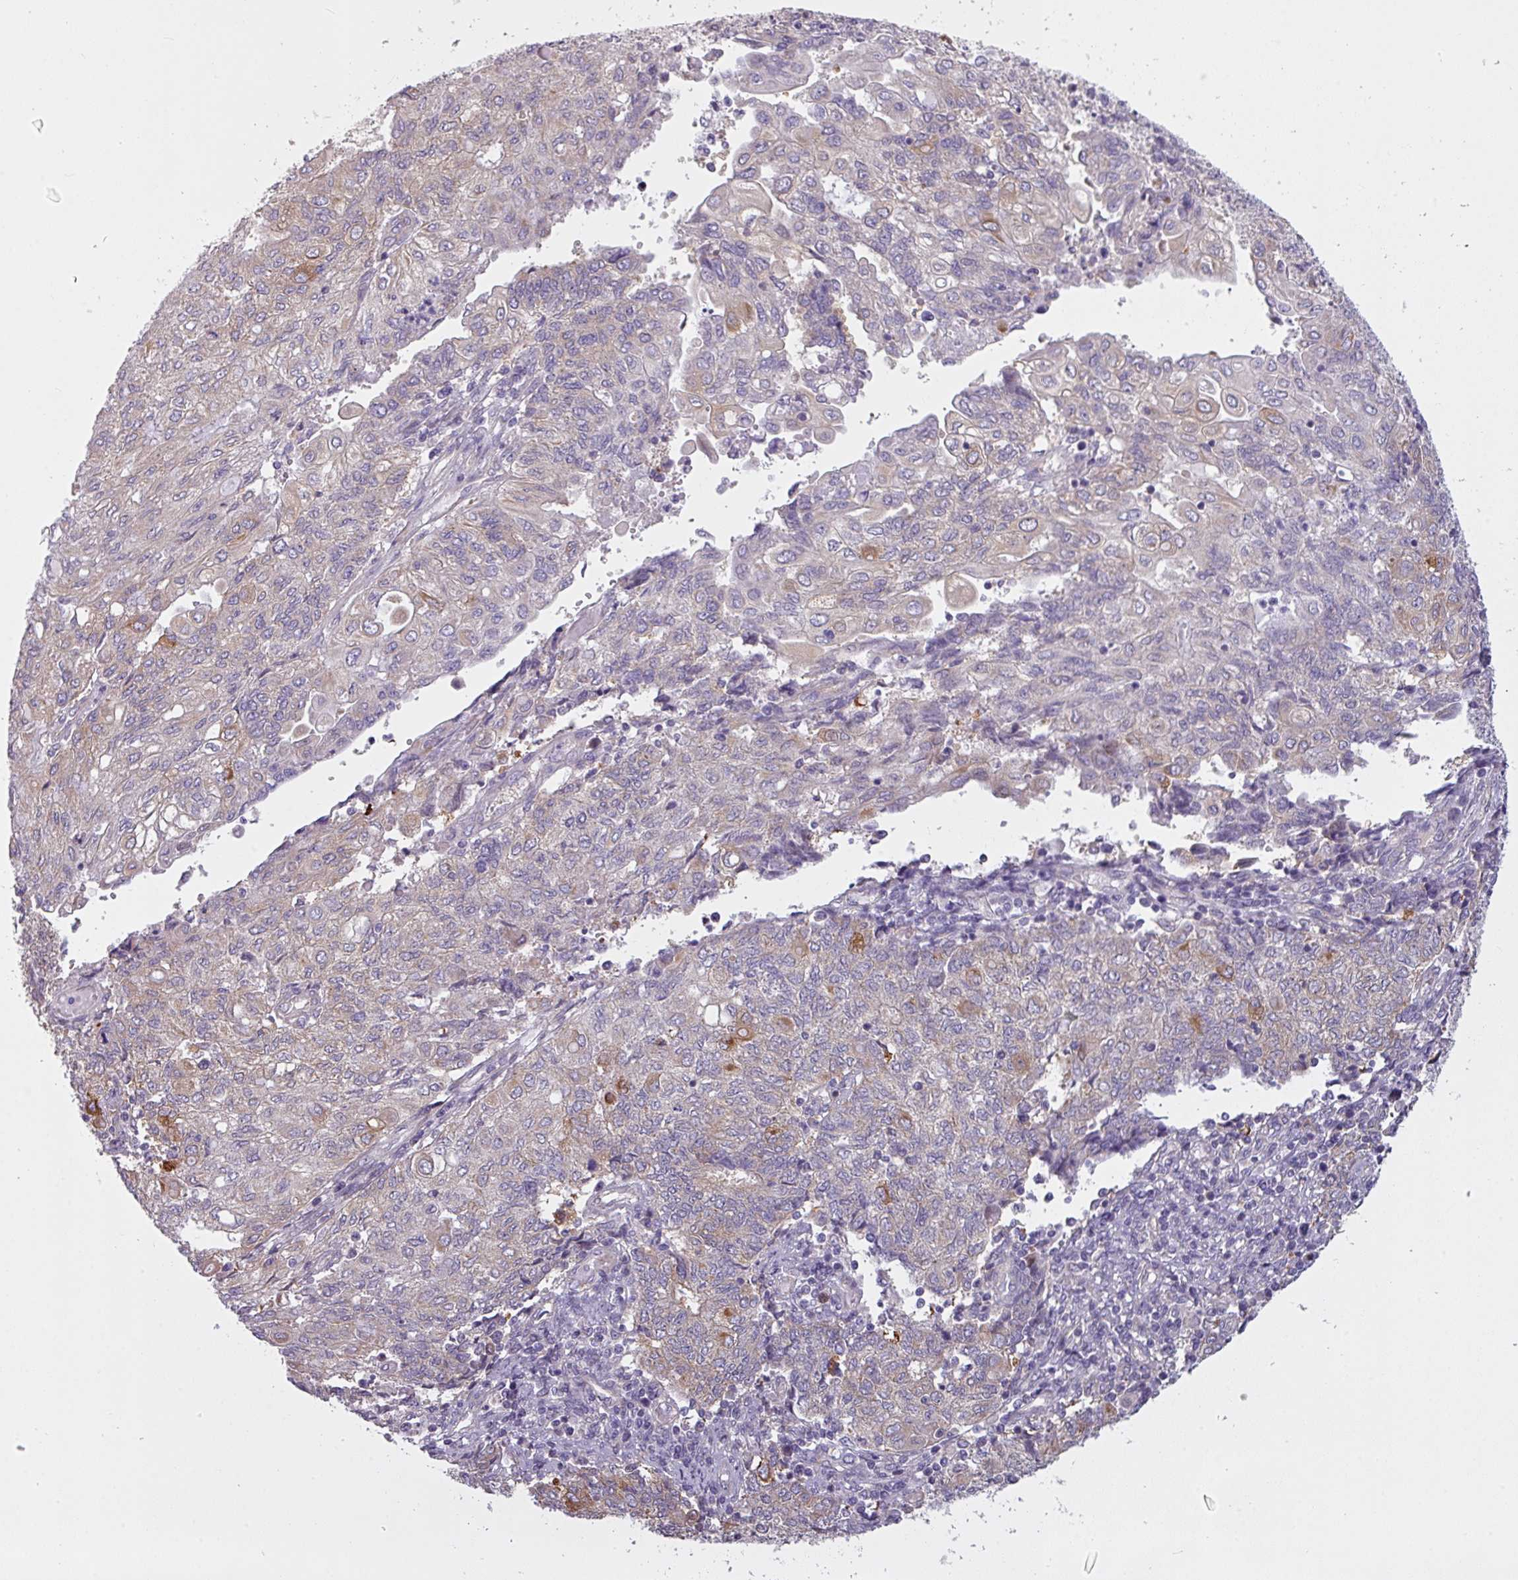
{"staining": {"intensity": "moderate", "quantity": "<25%", "location": "cytoplasmic/membranous"}, "tissue": "endometrial cancer", "cell_type": "Tumor cells", "image_type": "cancer", "snomed": [{"axis": "morphology", "description": "Adenocarcinoma, NOS"}, {"axis": "topography", "description": "Endometrium"}], "caption": "High-magnification brightfield microscopy of endometrial cancer stained with DAB (brown) and counterstained with hematoxylin (blue). tumor cells exhibit moderate cytoplasmic/membranous expression is appreciated in about<25% of cells.", "gene": "CAMK2B", "patient": {"sex": "female", "age": 54}}